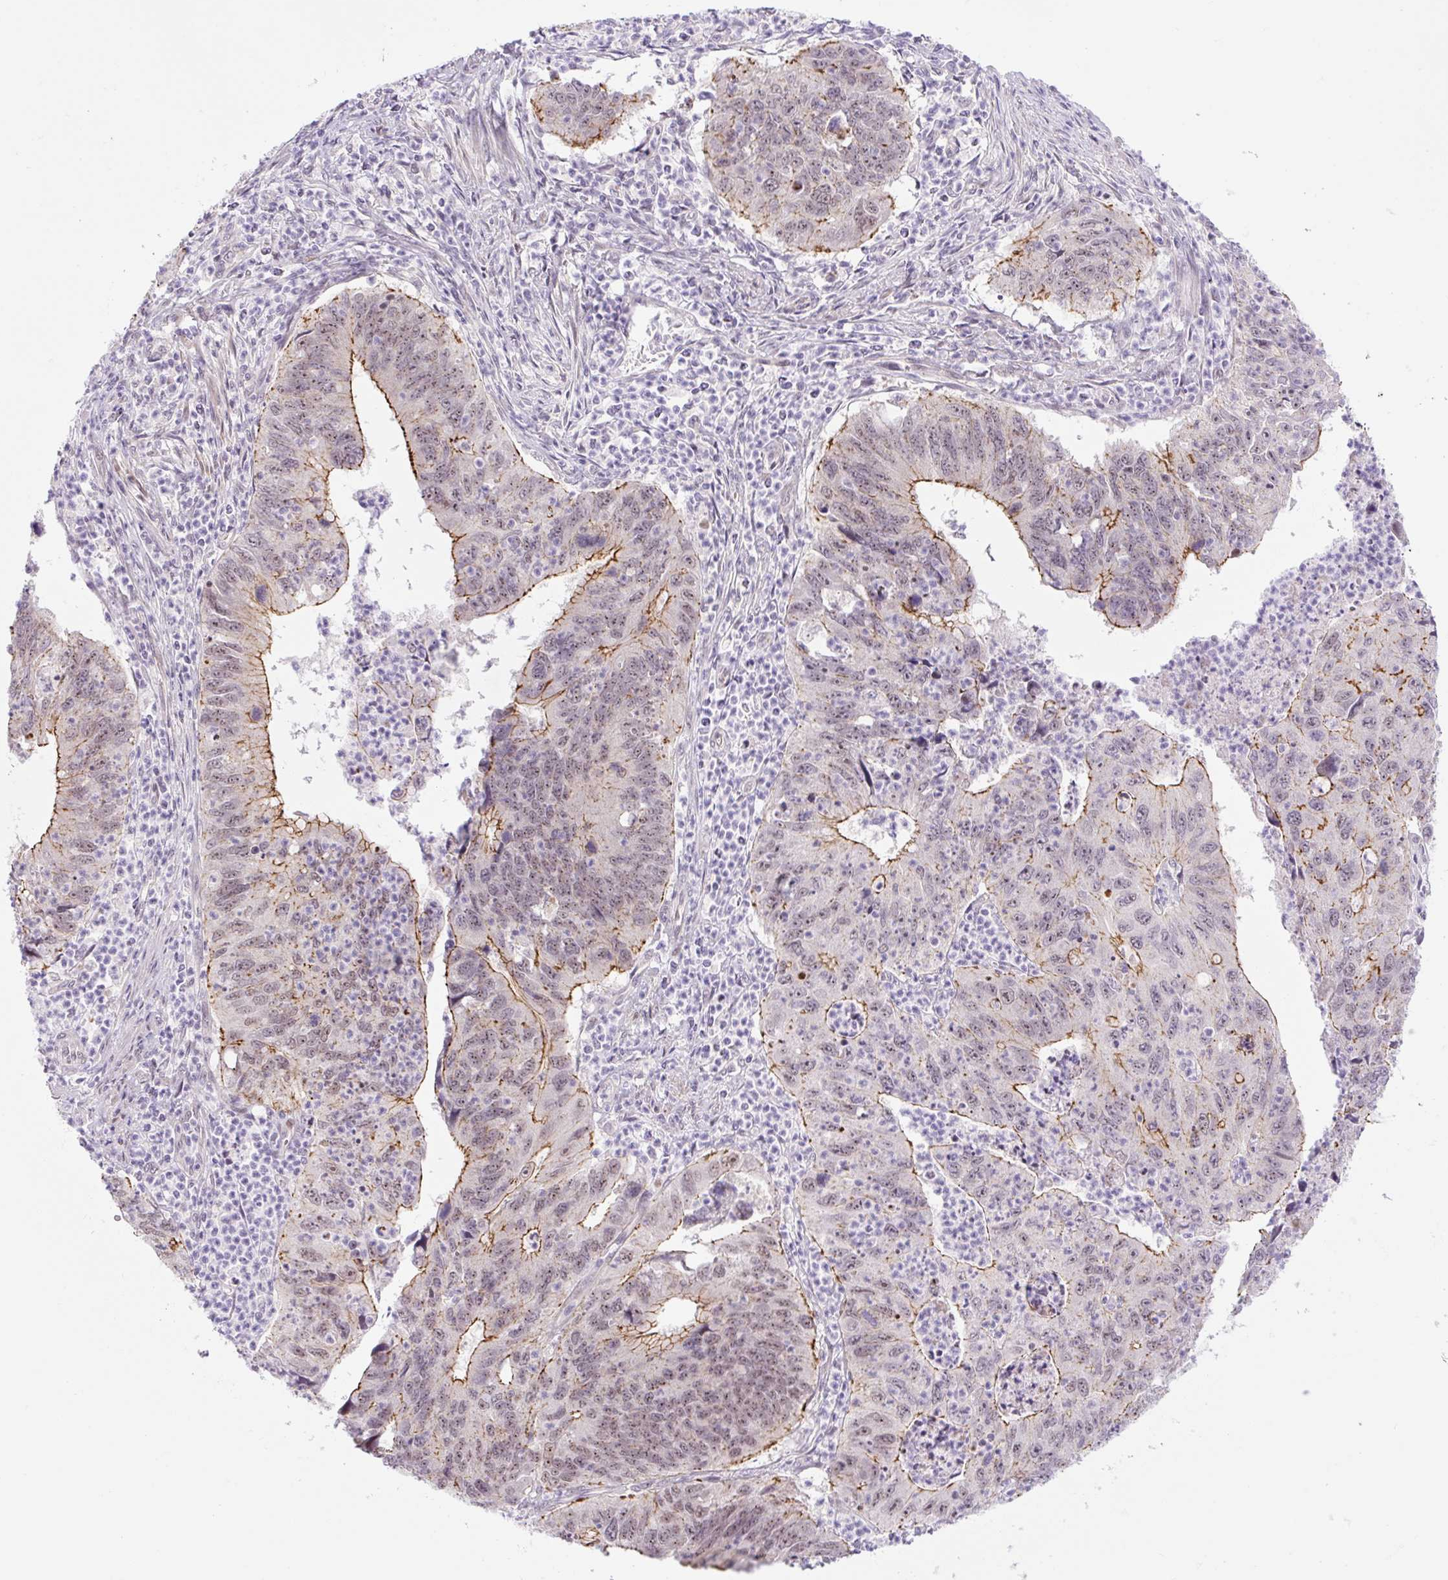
{"staining": {"intensity": "moderate", "quantity": "25%-75%", "location": "cytoplasmic/membranous,nuclear"}, "tissue": "stomach cancer", "cell_type": "Tumor cells", "image_type": "cancer", "snomed": [{"axis": "morphology", "description": "Adenocarcinoma, NOS"}, {"axis": "topography", "description": "Stomach"}], "caption": "Human stomach cancer stained for a protein (brown) demonstrates moderate cytoplasmic/membranous and nuclear positive positivity in approximately 25%-75% of tumor cells.", "gene": "ICE1", "patient": {"sex": "male", "age": 59}}